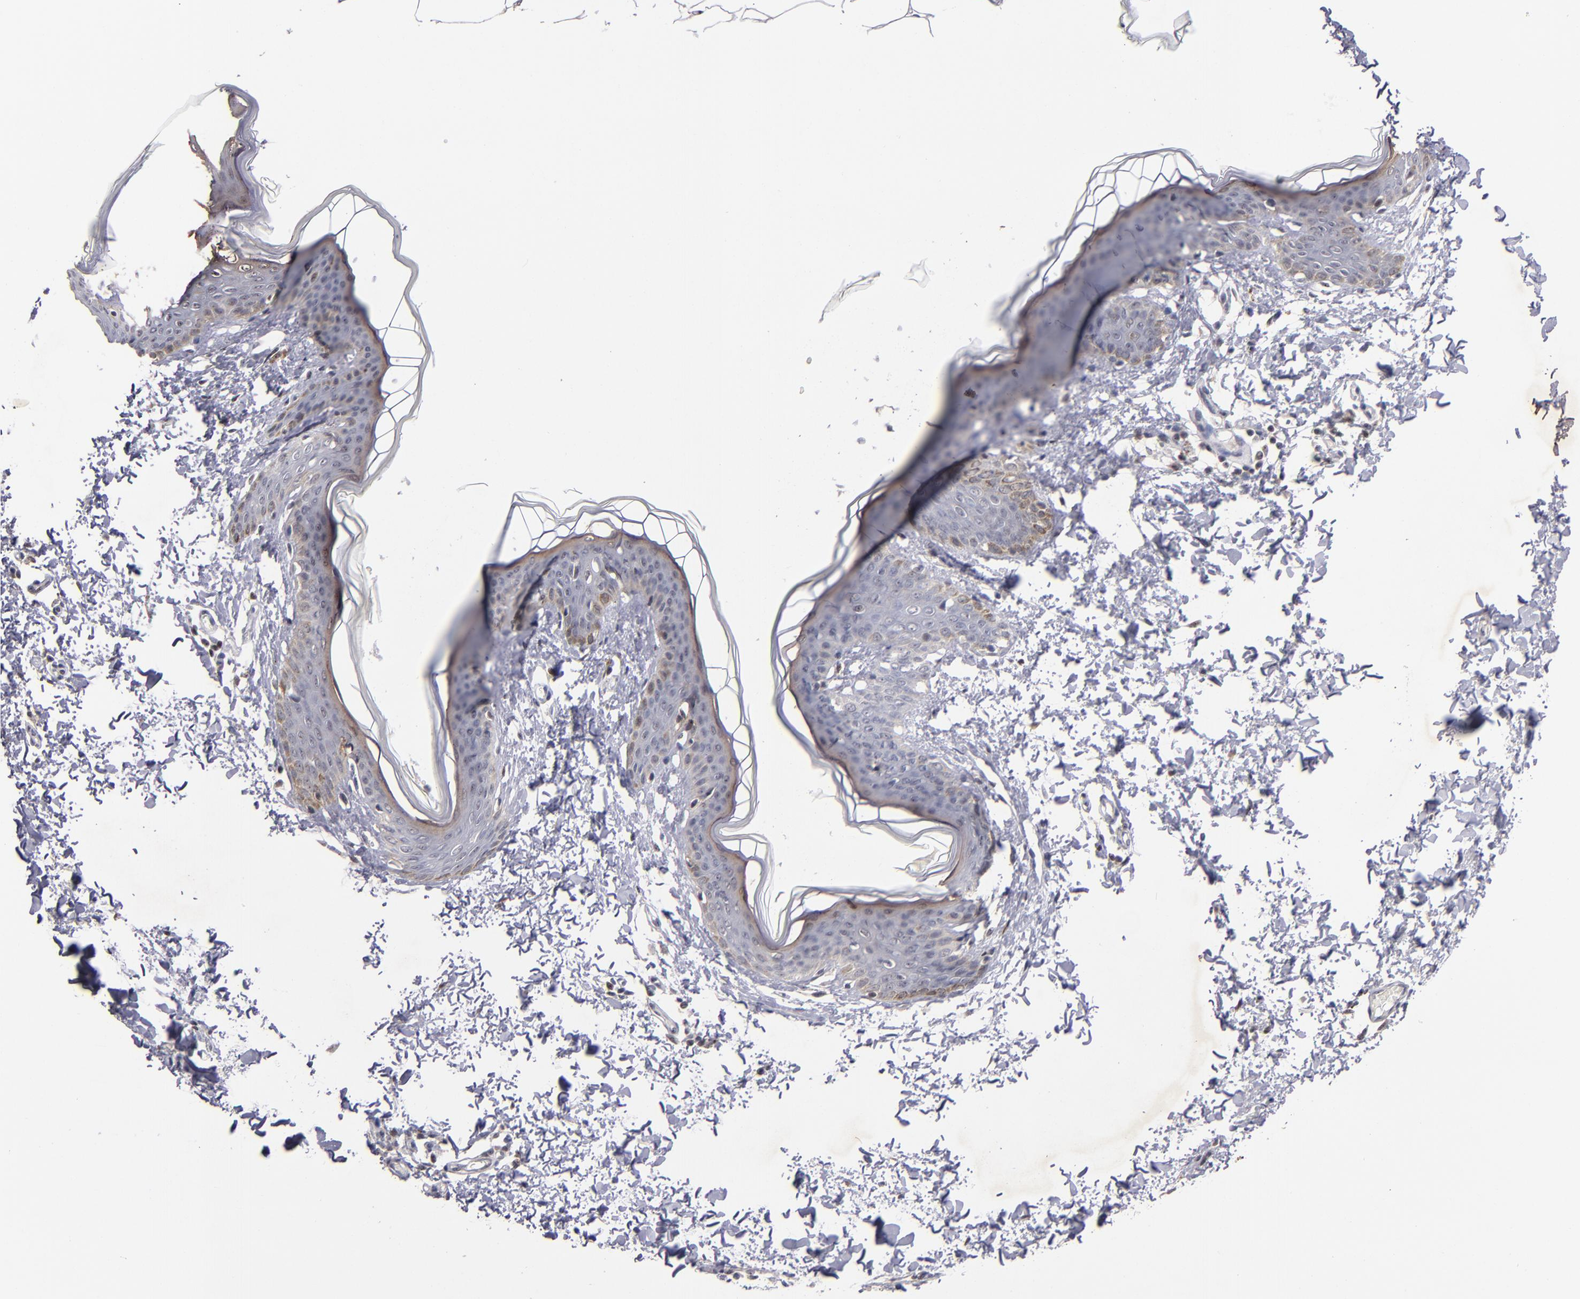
{"staining": {"intensity": "weak", "quantity": ">75%", "location": "cytoplasmic/membranous"}, "tissue": "skin", "cell_type": "Fibroblasts", "image_type": "normal", "snomed": [{"axis": "morphology", "description": "Normal tissue, NOS"}, {"axis": "topography", "description": "Skin"}], "caption": "This image shows unremarkable skin stained with immunohistochemistry to label a protein in brown. The cytoplasmic/membranous of fibroblasts show weak positivity for the protein. Nuclei are counter-stained blue.", "gene": "PCNX4", "patient": {"sex": "female", "age": 17}}